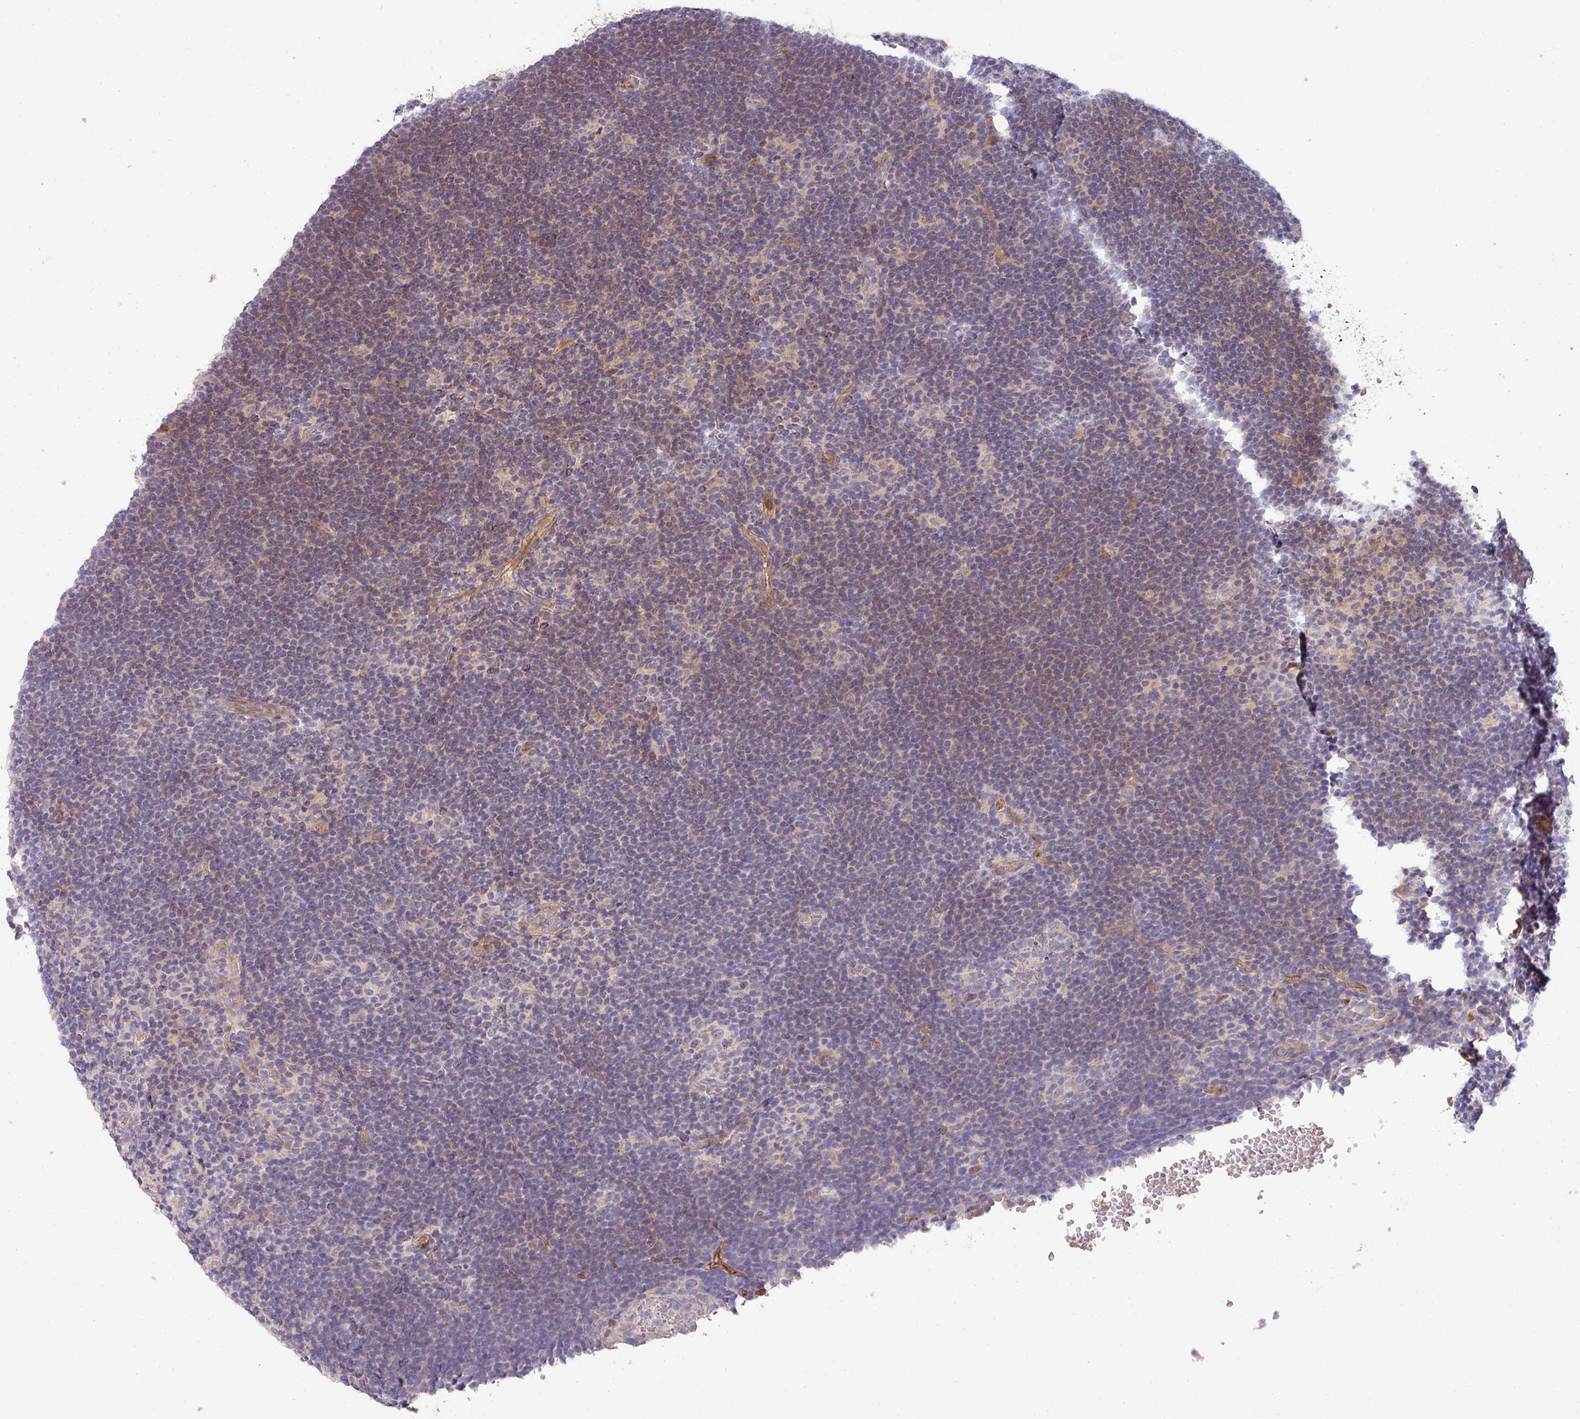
{"staining": {"intensity": "negative", "quantity": "none", "location": "none"}, "tissue": "lymphoma", "cell_type": "Tumor cells", "image_type": "cancer", "snomed": [{"axis": "morphology", "description": "Hodgkin's disease, NOS"}, {"axis": "topography", "description": "Lymph node"}], "caption": "Hodgkin's disease stained for a protein using IHC demonstrates no staining tumor cells.", "gene": "PCDH1", "patient": {"sex": "female", "age": 57}}